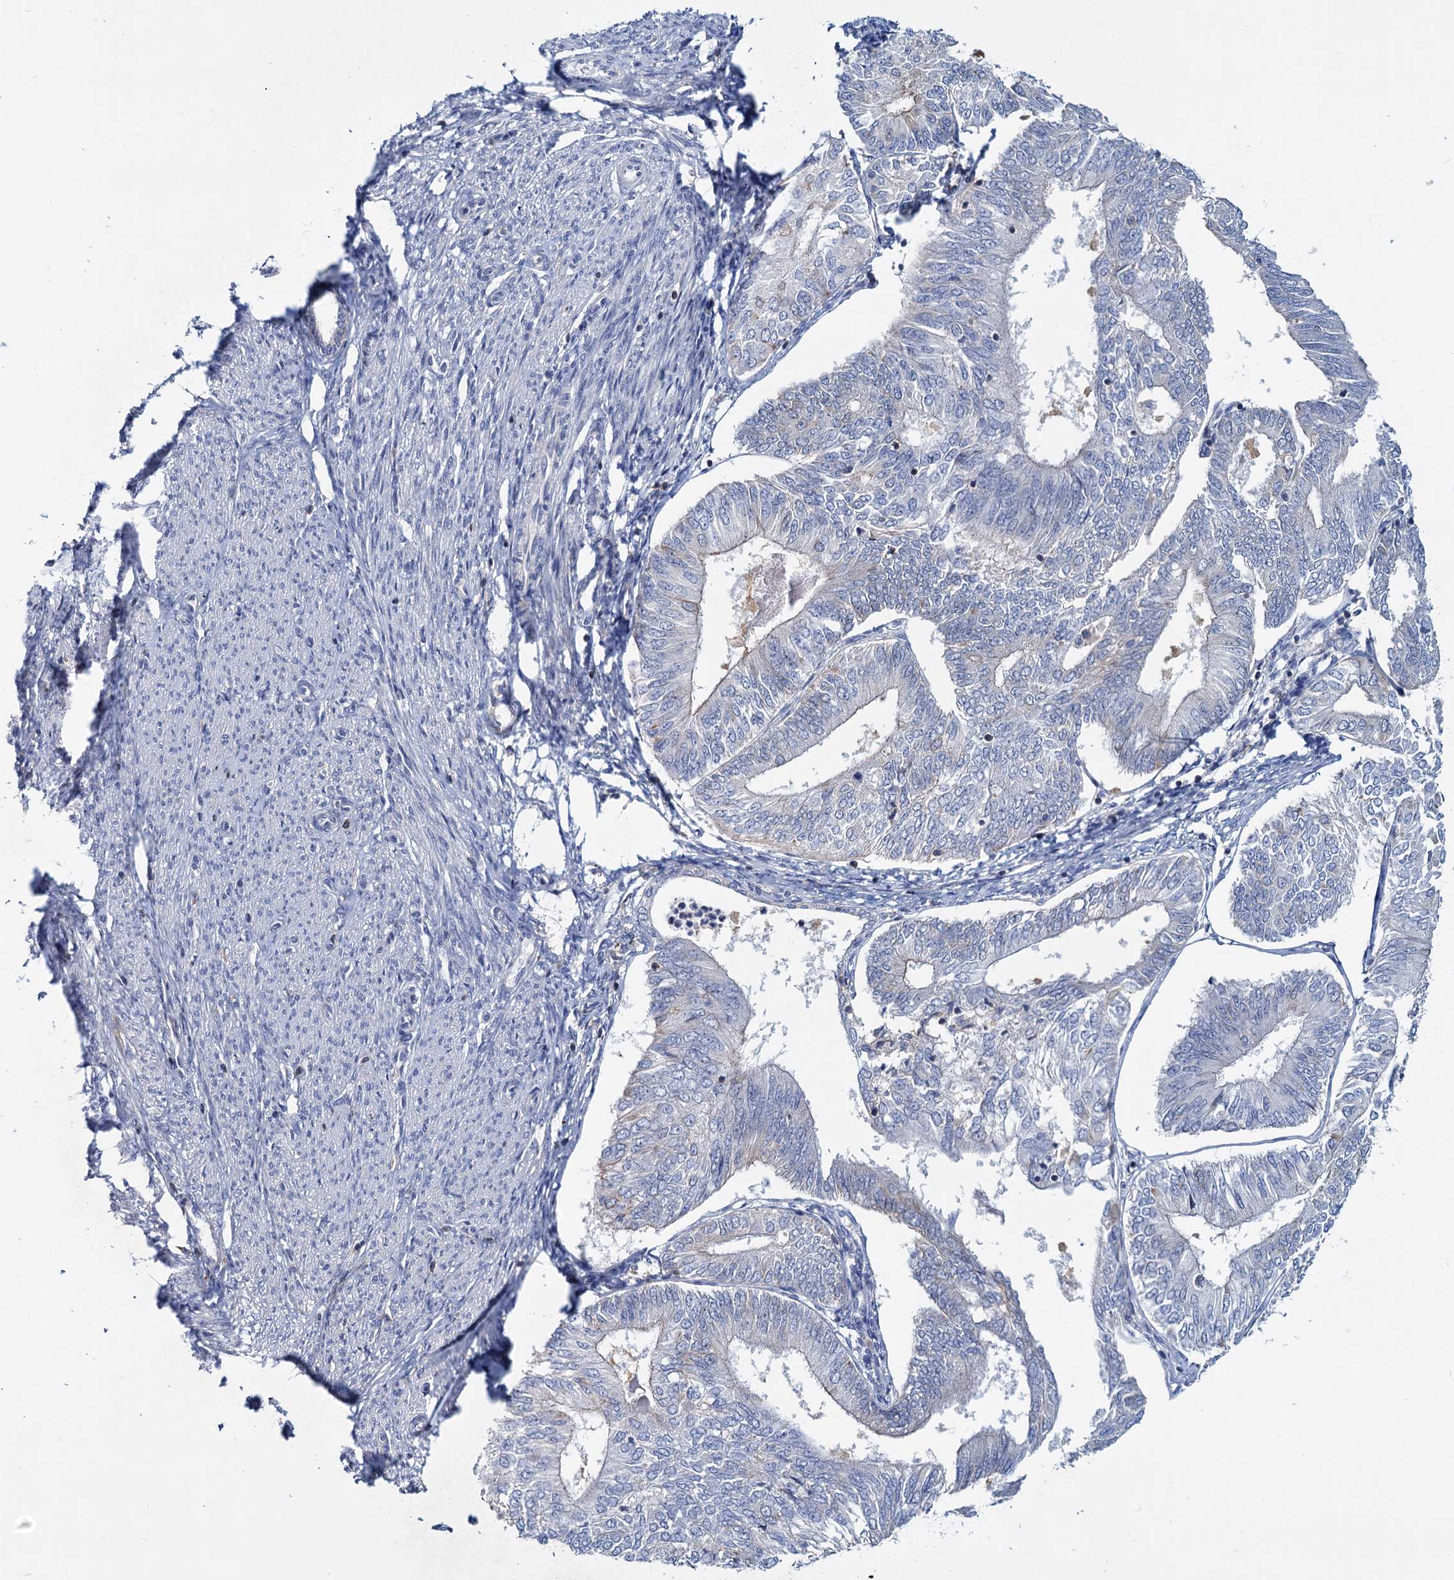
{"staining": {"intensity": "negative", "quantity": "none", "location": "none"}, "tissue": "endometrial cancer", "cell_type": "Tumor cells", "image_type": "cancer", "snomed": [{"axis": "morphology", "description": "Adenocarcinoma, NOS"}, {"axis": "topography", "description": "Endometrium"}], "caption": "The immunohistochemistry (IHC) histopathology image has no significant expression in tumor cells of endometrial adenocarcinoma tissue.", "gene": "LRCH4", "patient": {"sex": "female", "age": 58}}